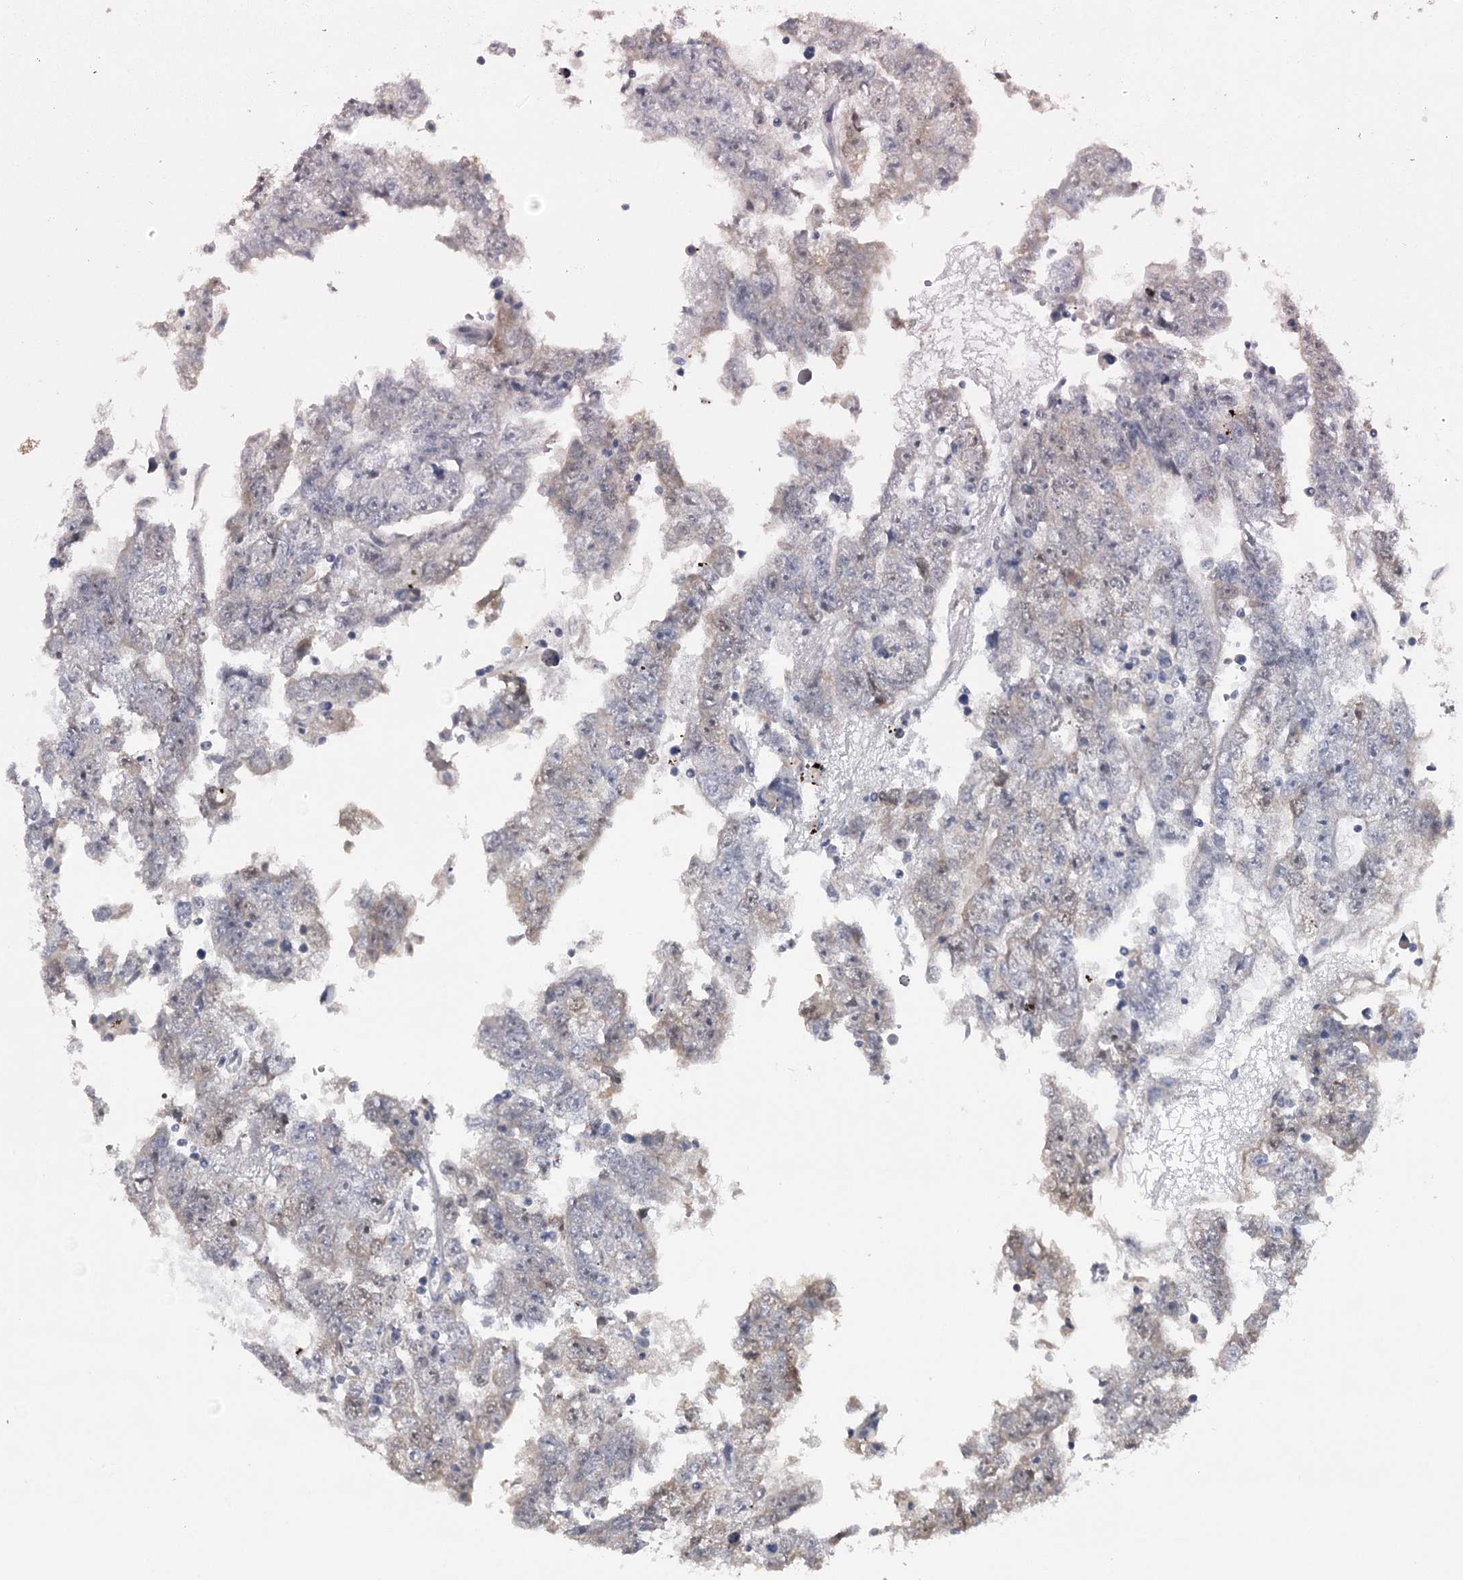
{"staining": {"intensity": "weak", "quantity": "<25%", "location": "cytoplasmic/membranous"}, "tissue": "testis cancer", "cell_type": "Tumor cells", "image_type": "cancer", "snomed": [{"axis": "morphology", "description": "Carcinoma, Embryonal, NOS"}, {"axis": "topography", "description": "Testis"}], "caption": "The IHC photomicrograph has no significant expression in tumor cells of testis cancer (embryonal carcinoma) tissue.", "gene": "GTSF1", "patient": {"sex": "male", "age": 25}}